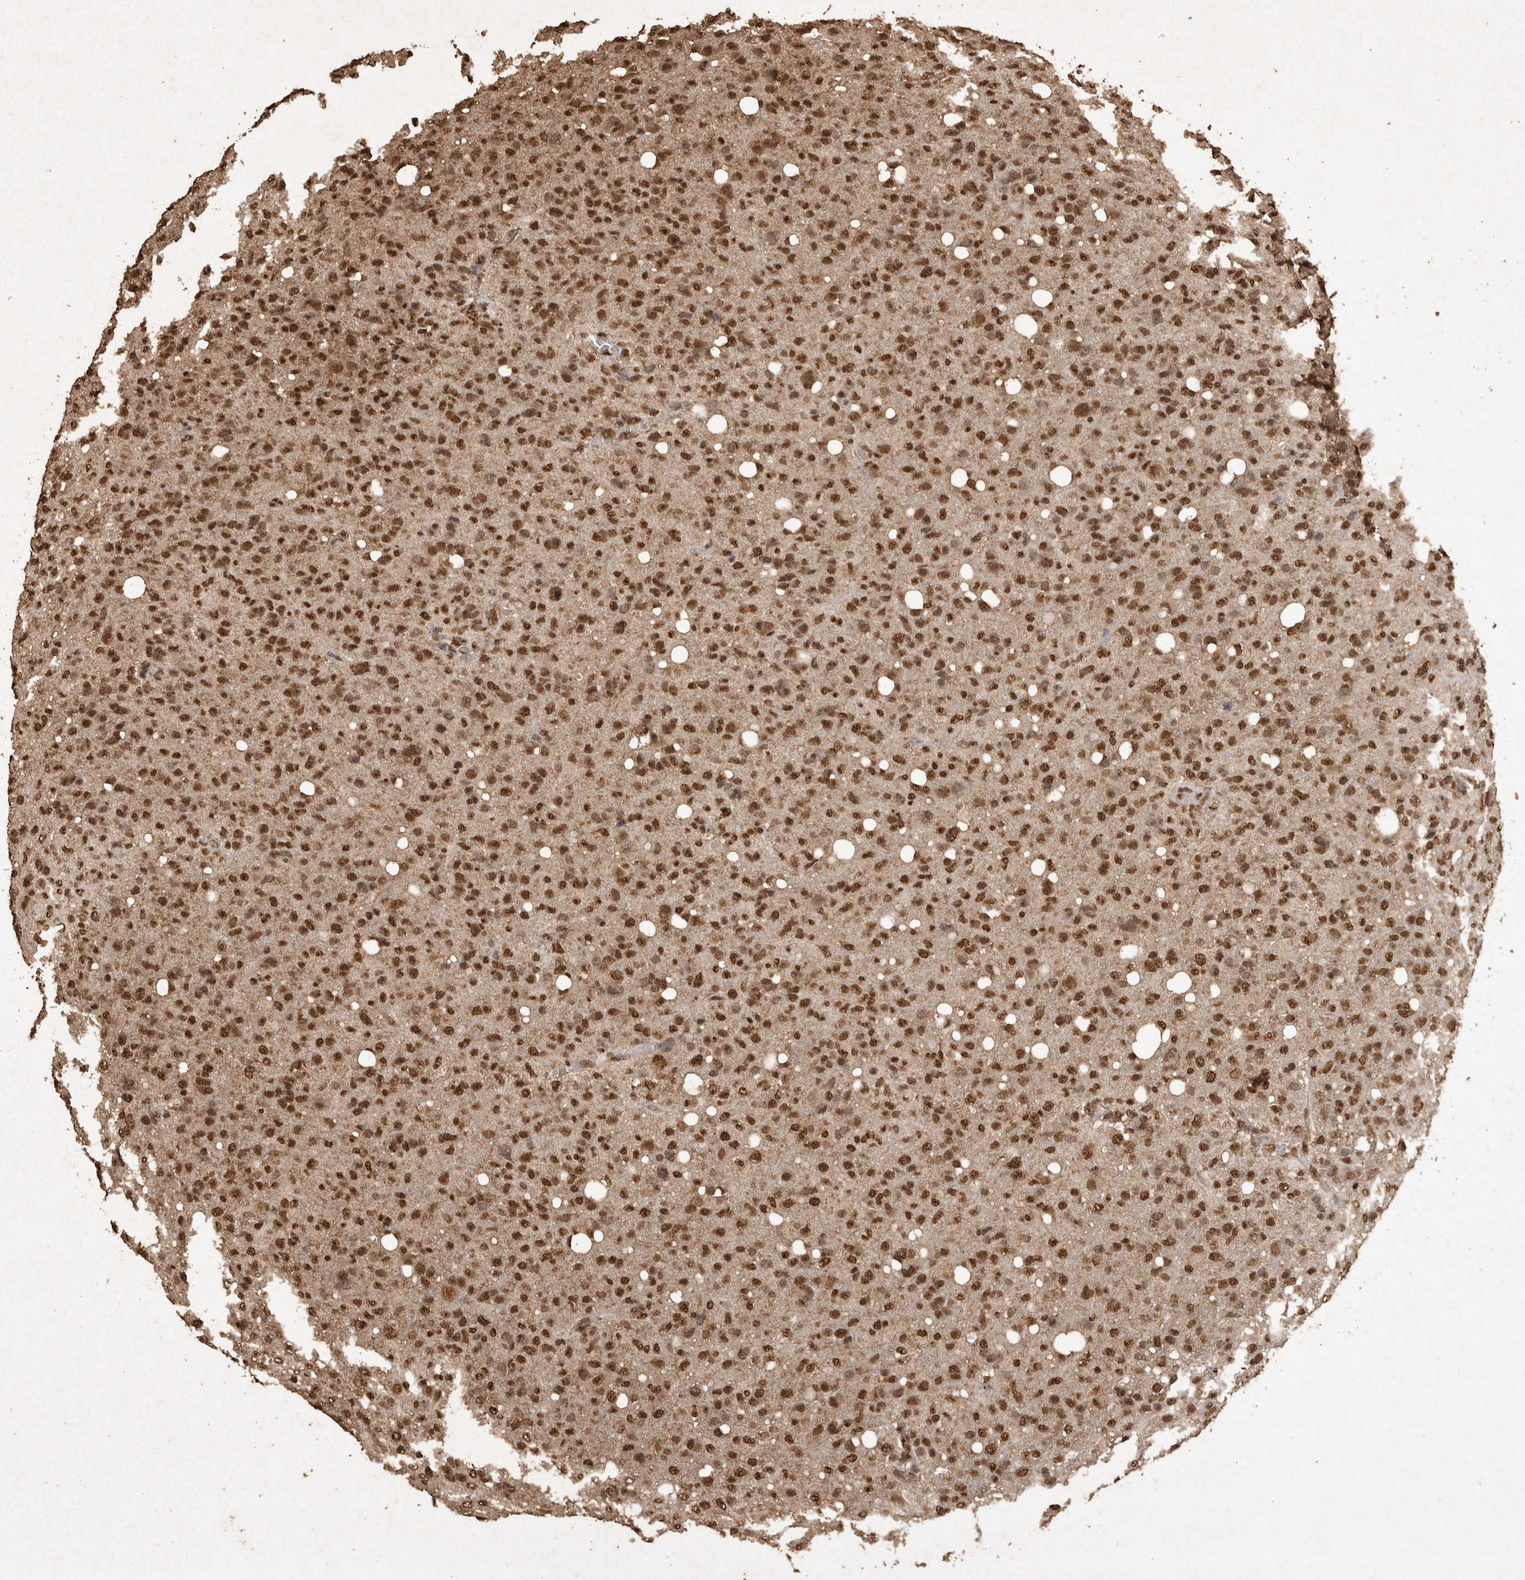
{"staining": {"intensity": "strong", "quantity": ">75%", "location": "nuclear"}, "tissue": "glioma", "cell_type": "Tumor cells", "image_type": "cancer", "snomed": [{"axis": "morphology", "description": "Glioma, malignant, High grade"}, {"axis": "topography", "description": "Brain"}], "caption": "Glioma stained with DAB (3,3'-diaminobenzidine) immunohistochemistry demonstrates high levels of strong nuclear staining in approximately >75% of tumor cells.", "gene": "OAS2", "patient": {"sex": "female", "age": 57}}